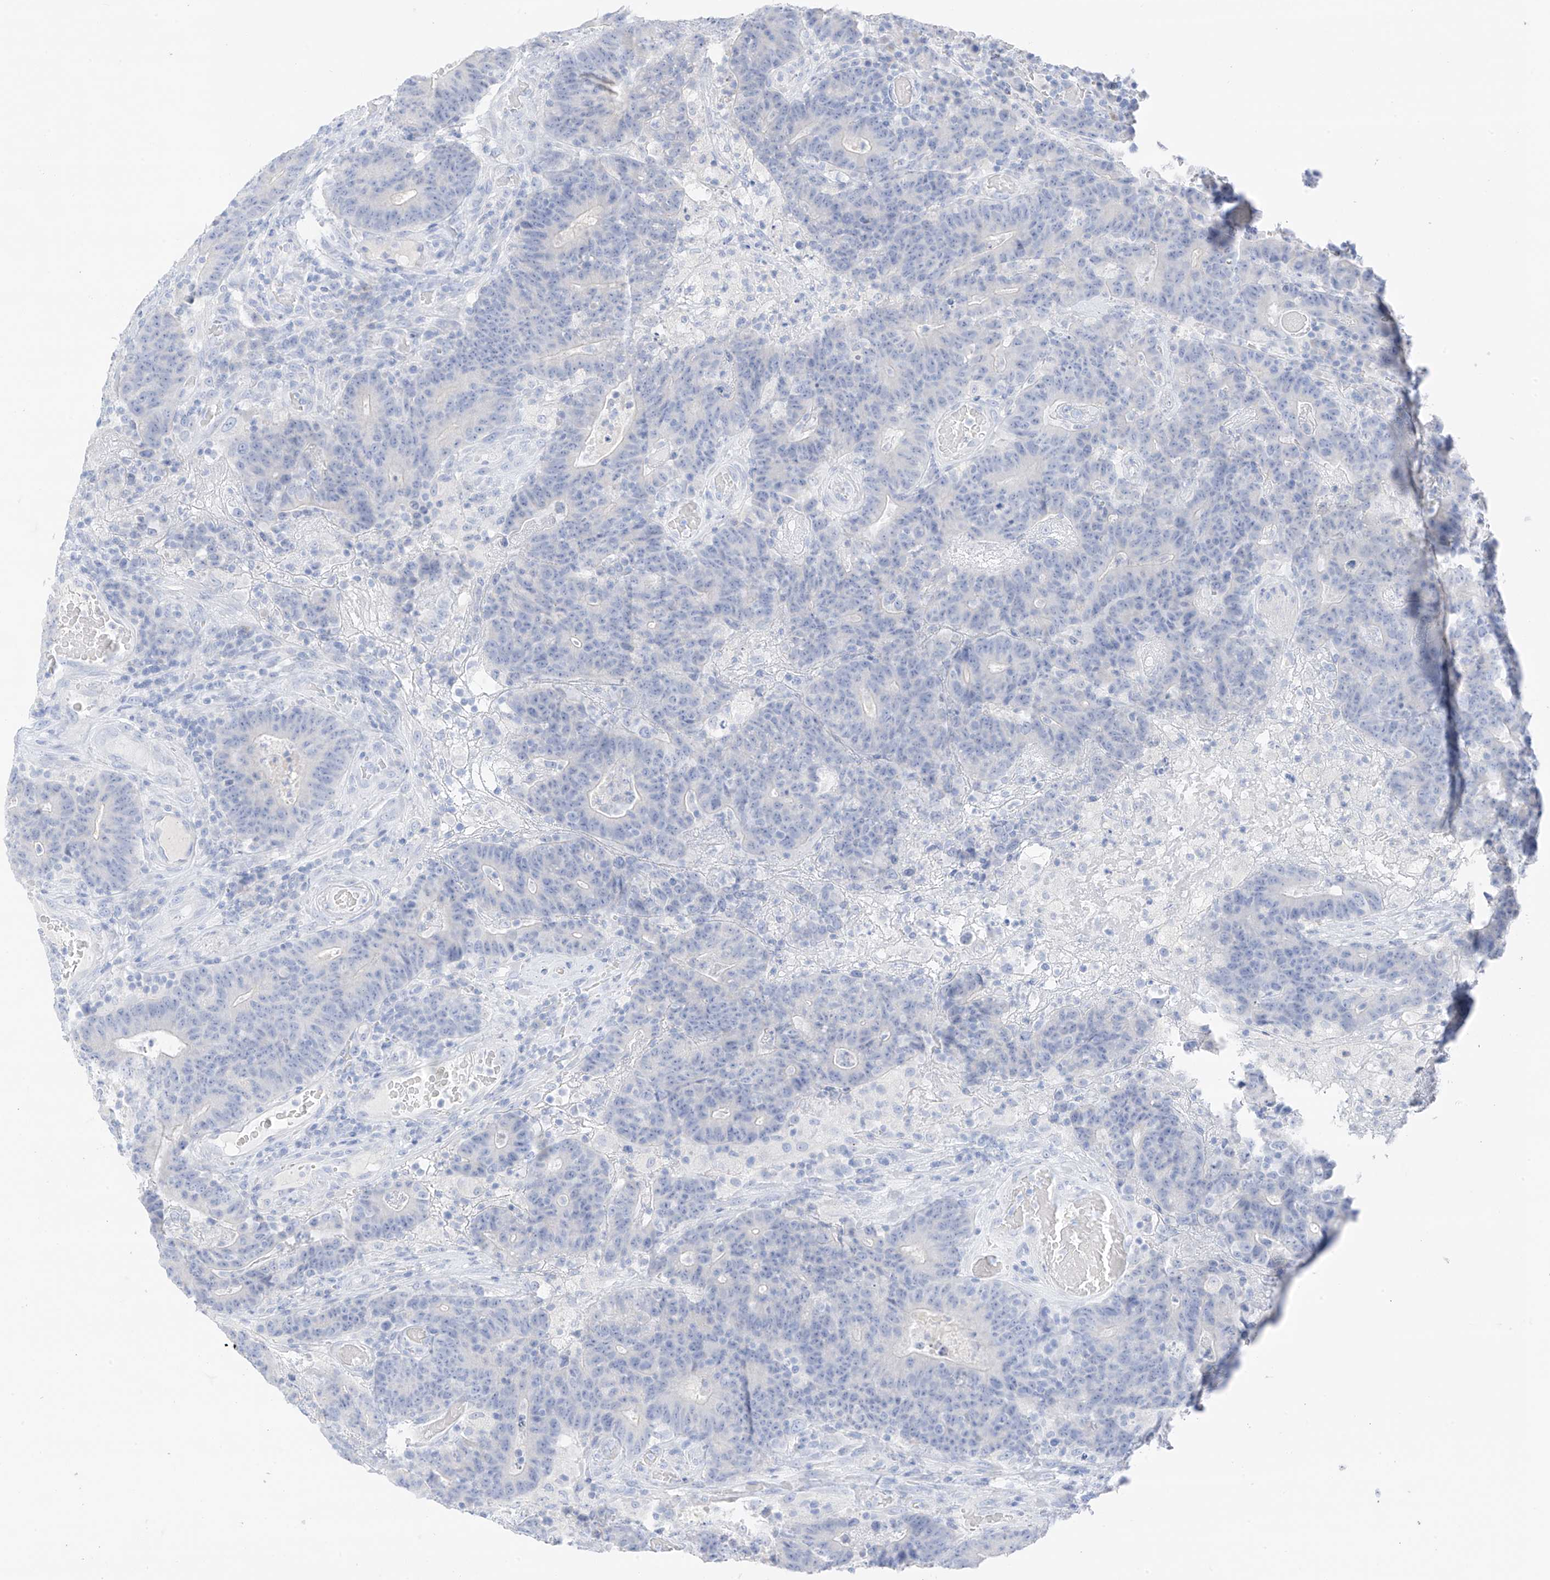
{"staining": {"intensity": "negative", "quantity": "none", "location": "none"}, "tissue": "colorectal cancer", "cell_type": "Tumor cells", "image_type": "cancer", "snomed": [{"axis": "morphology", "description": "Normal tissue, NOS"}, {"axis": "morphology", "description": "Adenocarcinoma, NOS"}, {"axis": "topography", "description": "Colon"}], "caption": "An image of human adenocarcinoma (colorectal) is negative for staining in tumor cells.", "gene": "CAPN13", "patient": {"sex": "female", "age": 75}}